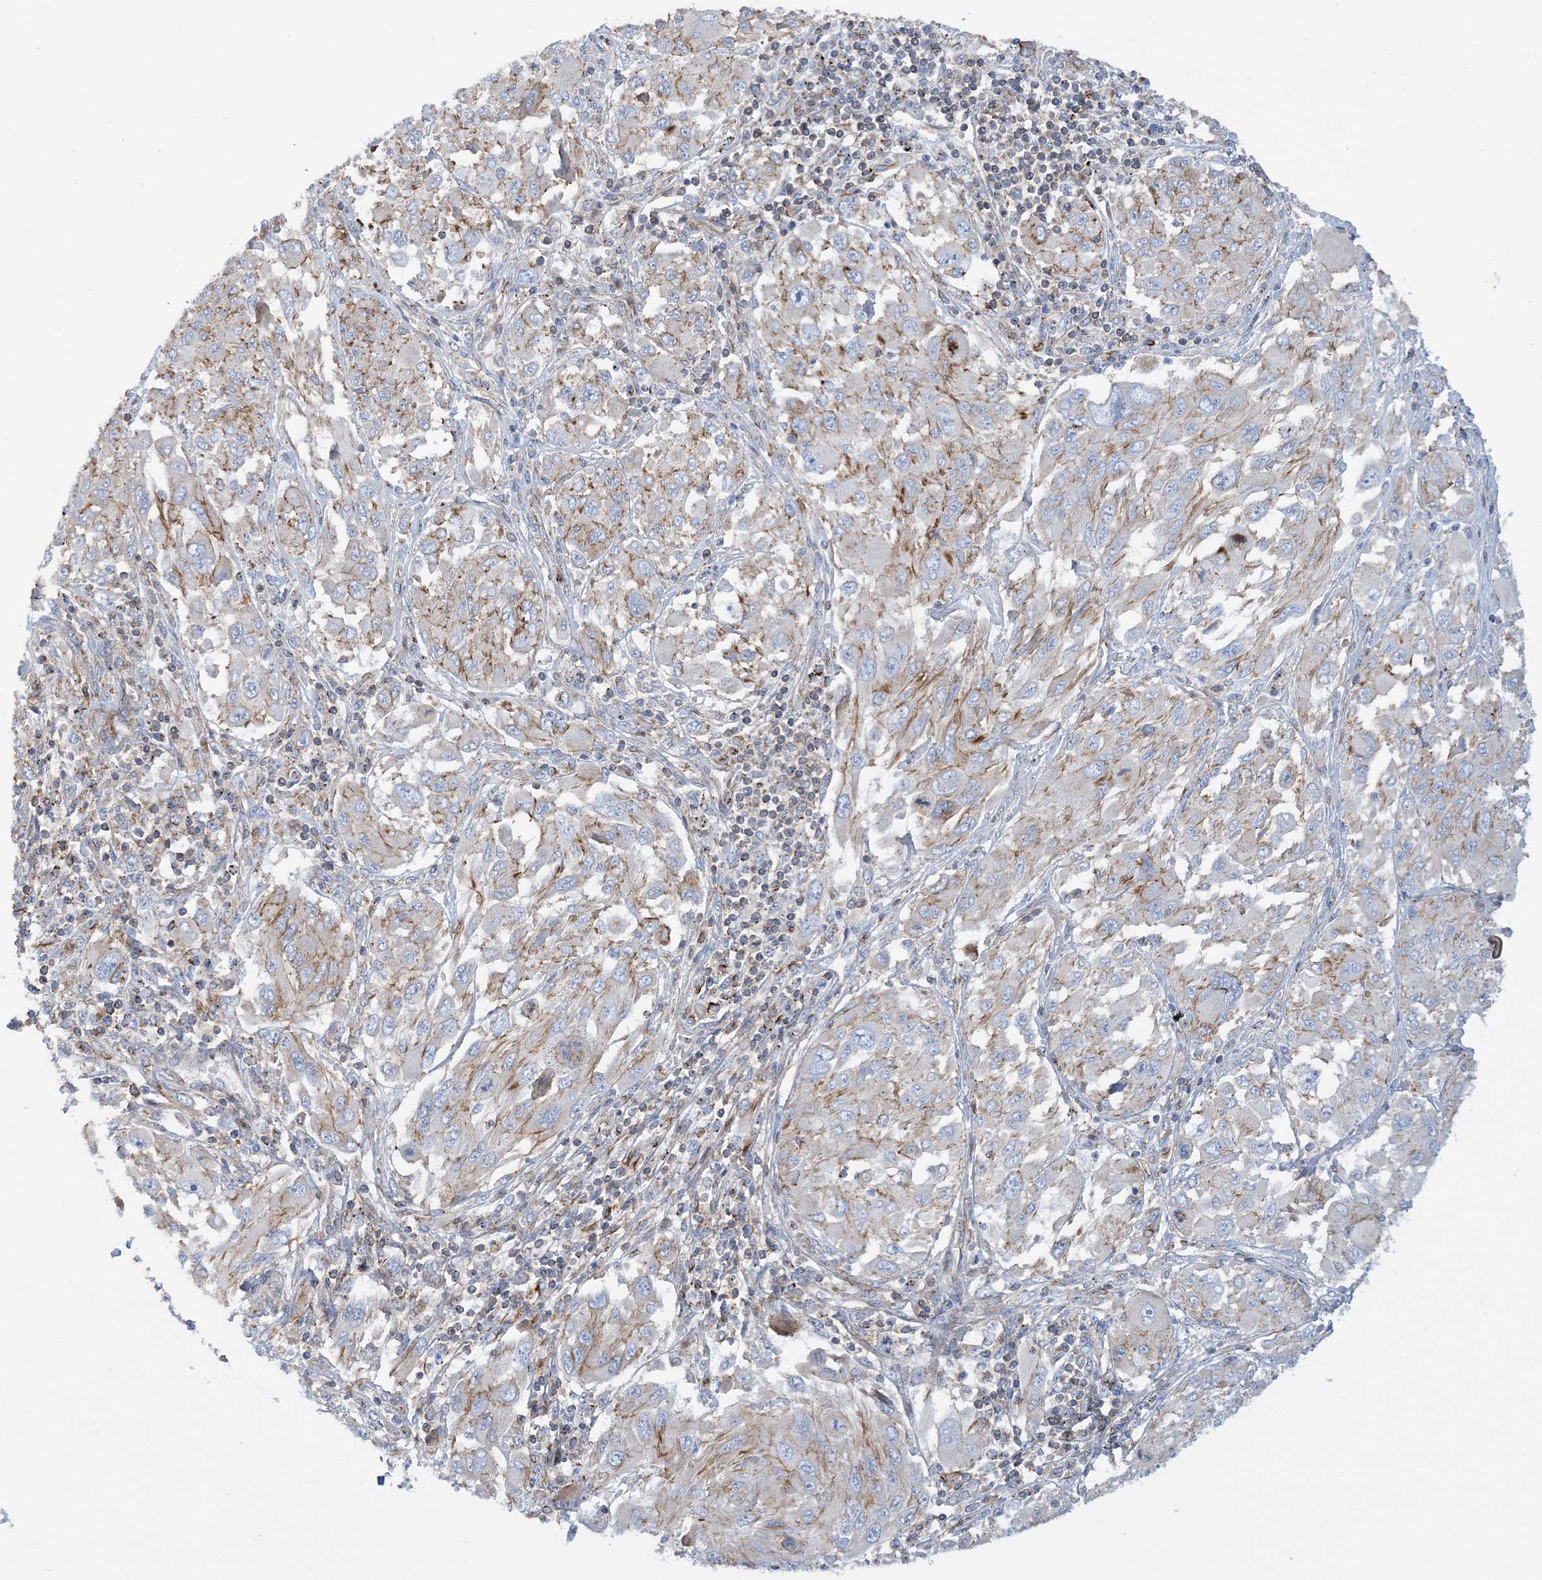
{"staining": {"intensity": "moderate", "quantity": "<25%", "location": "cytoplasmic/membranous"}, "tissue": "melanoma", "cell_type": "Tumor cells", "image_type": "cancer", "snomed": [{"axis": "morphology", "description": "Malignant melanoma, NOS"}, {"axis": "topography", "description": "Skin"}], "caption": "DAB (3,3'-diaminobenzidine) immunohistochemical staining of human melanoma shows moderate cytoplasmic/membranous protein staining in approximately <25% of tumor cells.", "gene": "CALHM5", "patient": {"sex": "female", "age": 91}}